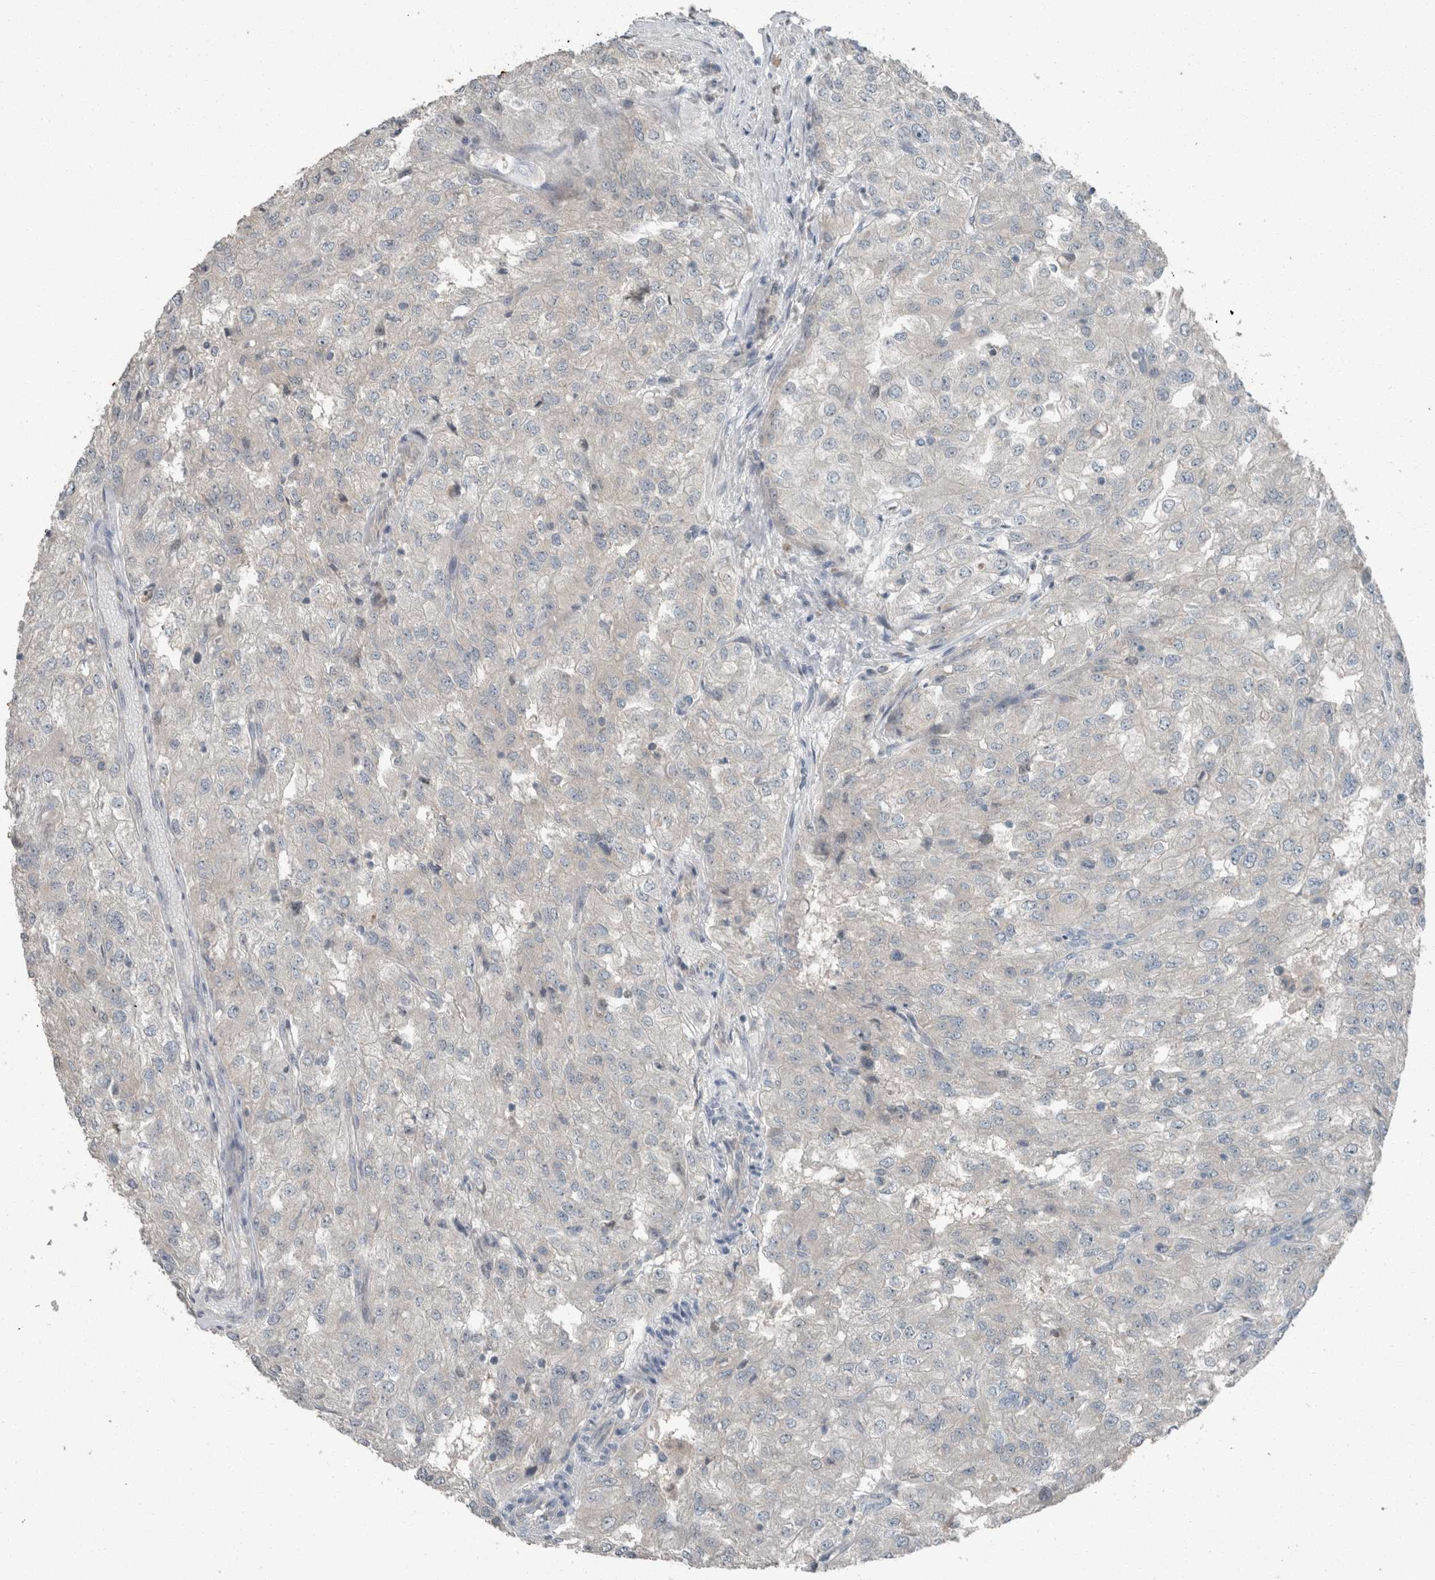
{"staining": {"intensity": "negative", "quantity": "none", "location": "none"}, "tissue": "renal cancer", "cell_type": "Tumor cells", "image_type": "cancer", "snomed": [{"axis": "morphology", "description": "Adenocarcinoma, NOS"}, {"axis": "topography", "description": "Kidney"}], "caption": "The micrograph displays no staining of tumor cells in renal adenocarcinoma.", "gene": "KNTC1", "patient": {"sex": "female", "age": 54}}